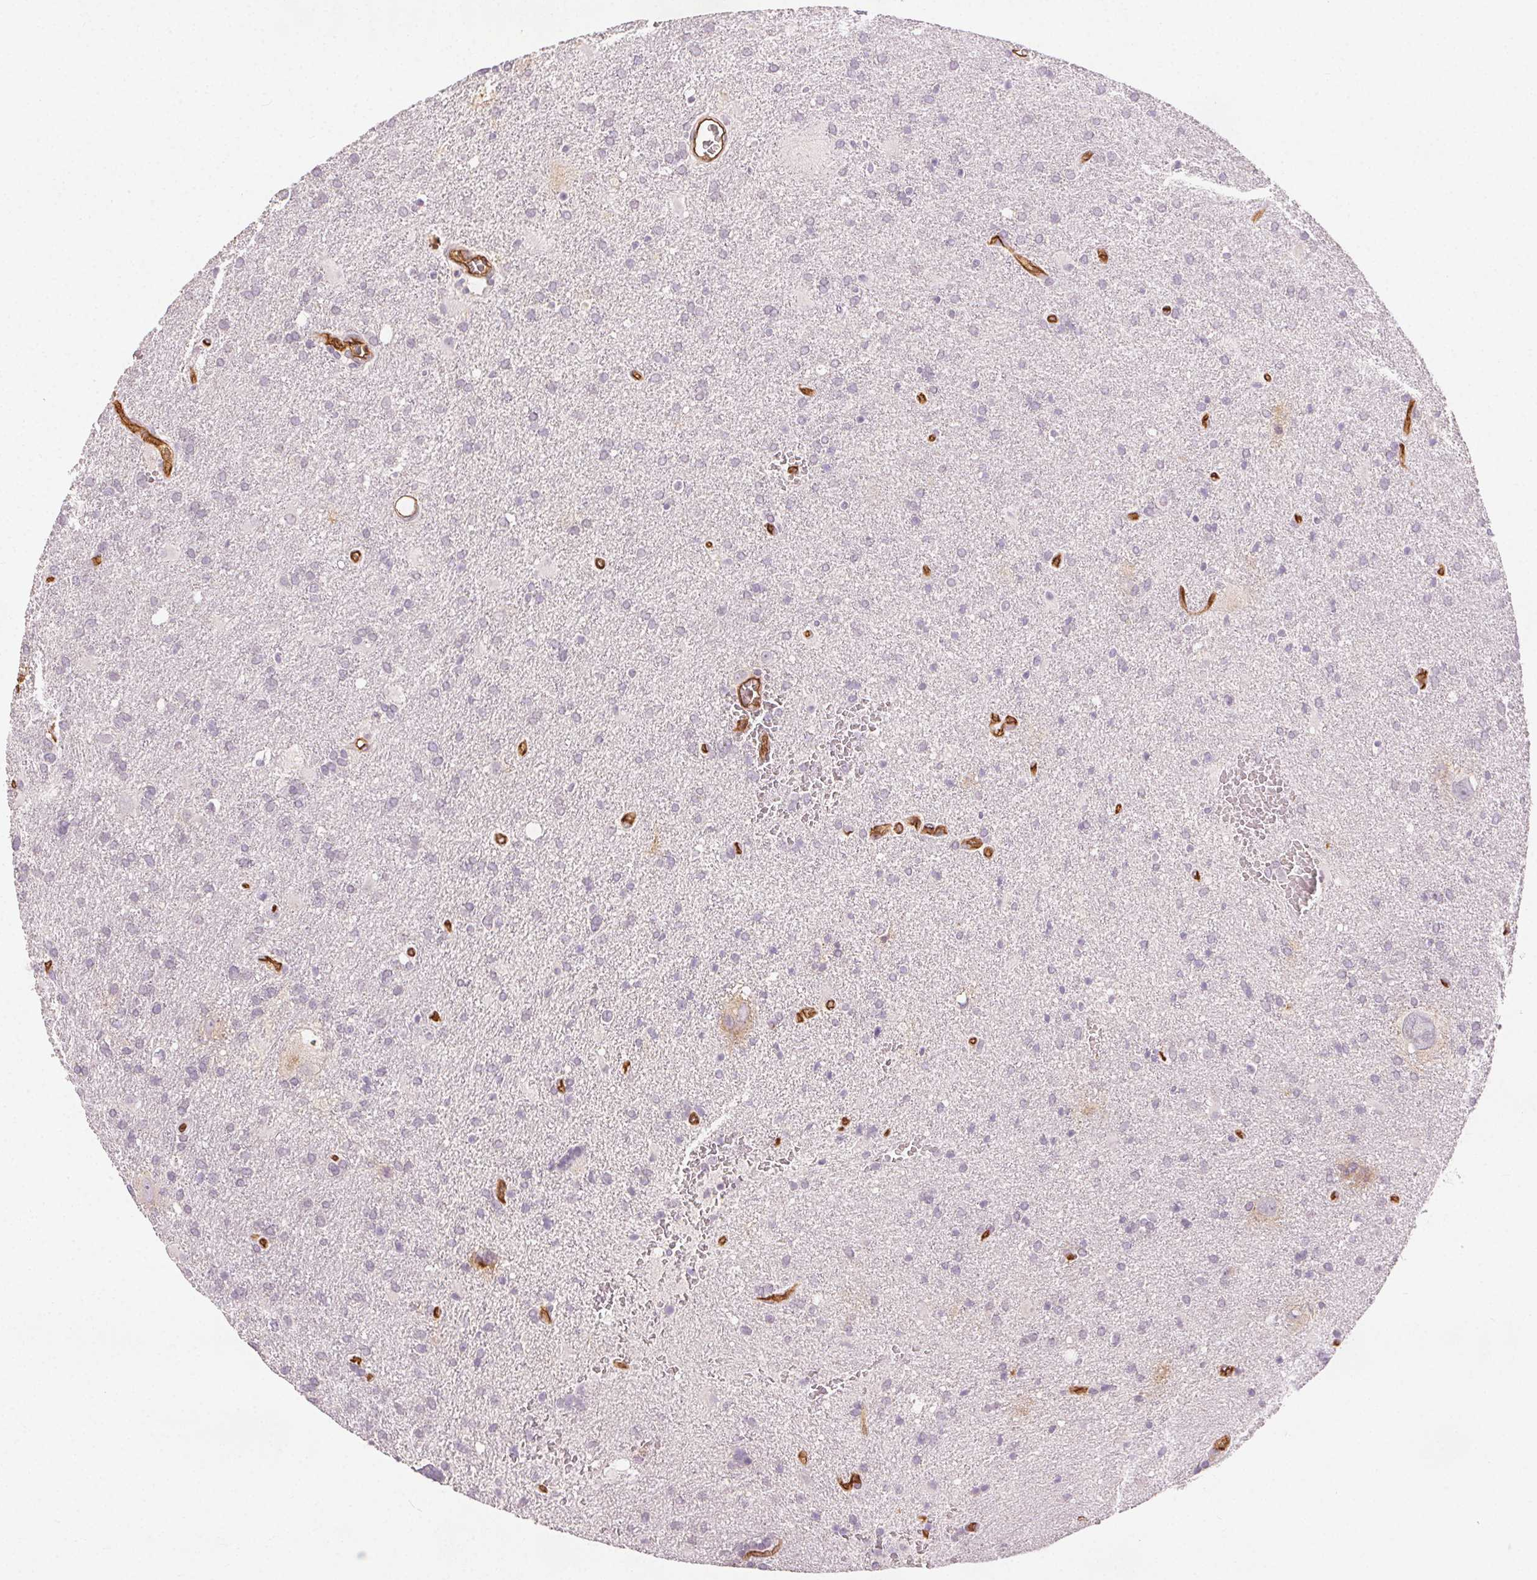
{"staining": {"intensity": "negative", "quantity": "none", "location": "none"}, "tissue": "glioma", "cell_type": "Tumor cells", "image_type": "cancer", "snomed": [{"axis": "morphology", "description": "Glioma, malignant, Low grade"}, {"axis": "topography", "description": "Brain"}], "caption": "Glioma was stained to show a protein in brown. There is no significant staining in tumor cells. (IHC, brightfield microscopy, high magnification).", "gene": "PODXL", "patient": {"sex": "male", "age": 66}}